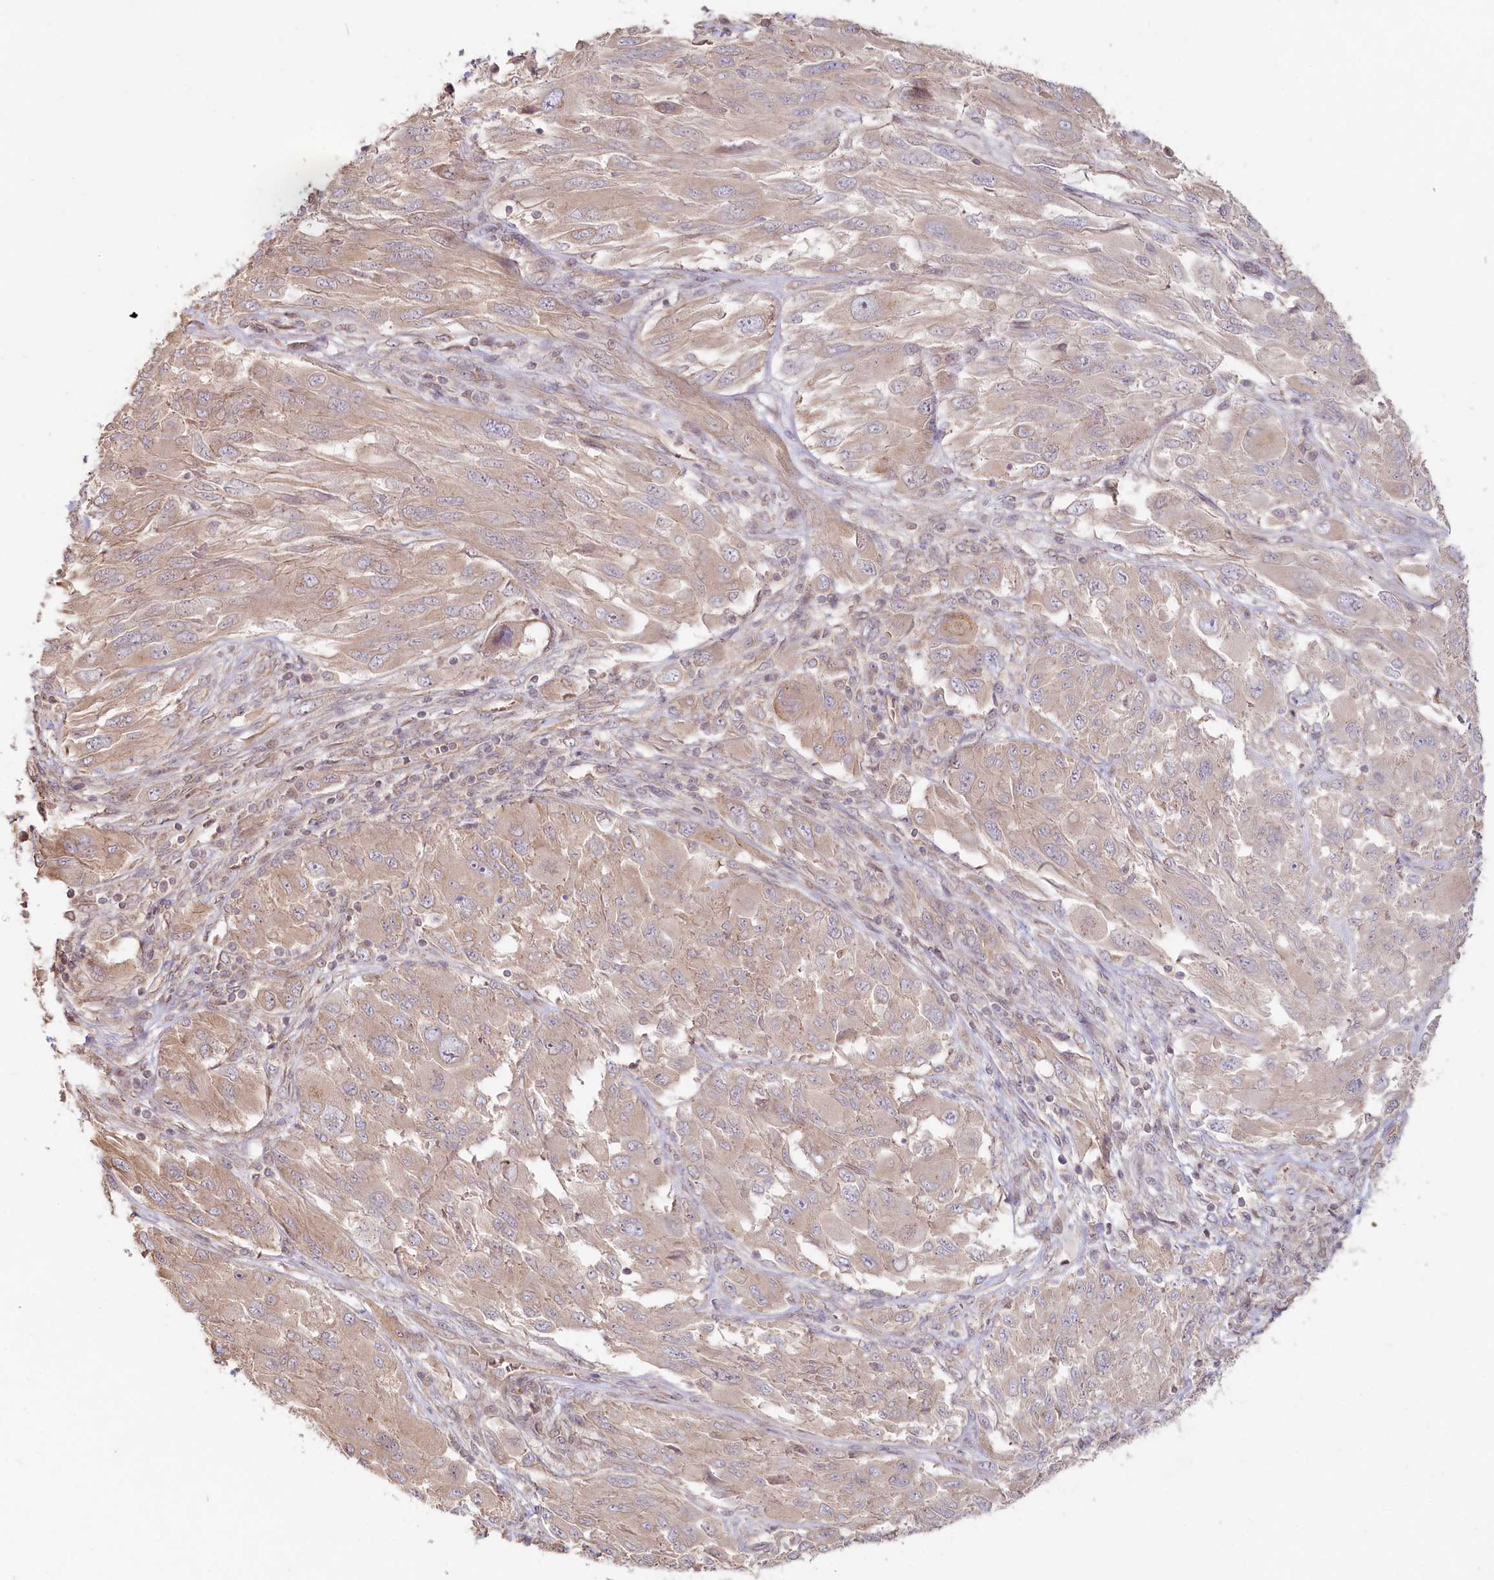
{"staining": {"intensity": "weak", "quantity": "25%-75%", "location": "cytoplasmic/membranous"}, "tissue": "melanoma", "cell_type": "Tumor cells", "image_type": "cancer", "snomed": [{"axis": "morphology", "description": "Malignant melanoma, NOS"}, {"axis": "topography", "description": "Skin"}], "caption": "Human melanoma stained for a protein (brown) demonstrates weak cytoplasmic/membranous positive expression in about 25%-75% of tumor cells.", "gene": "TCHP", "patient": {"sex": "female", "age": 91}}